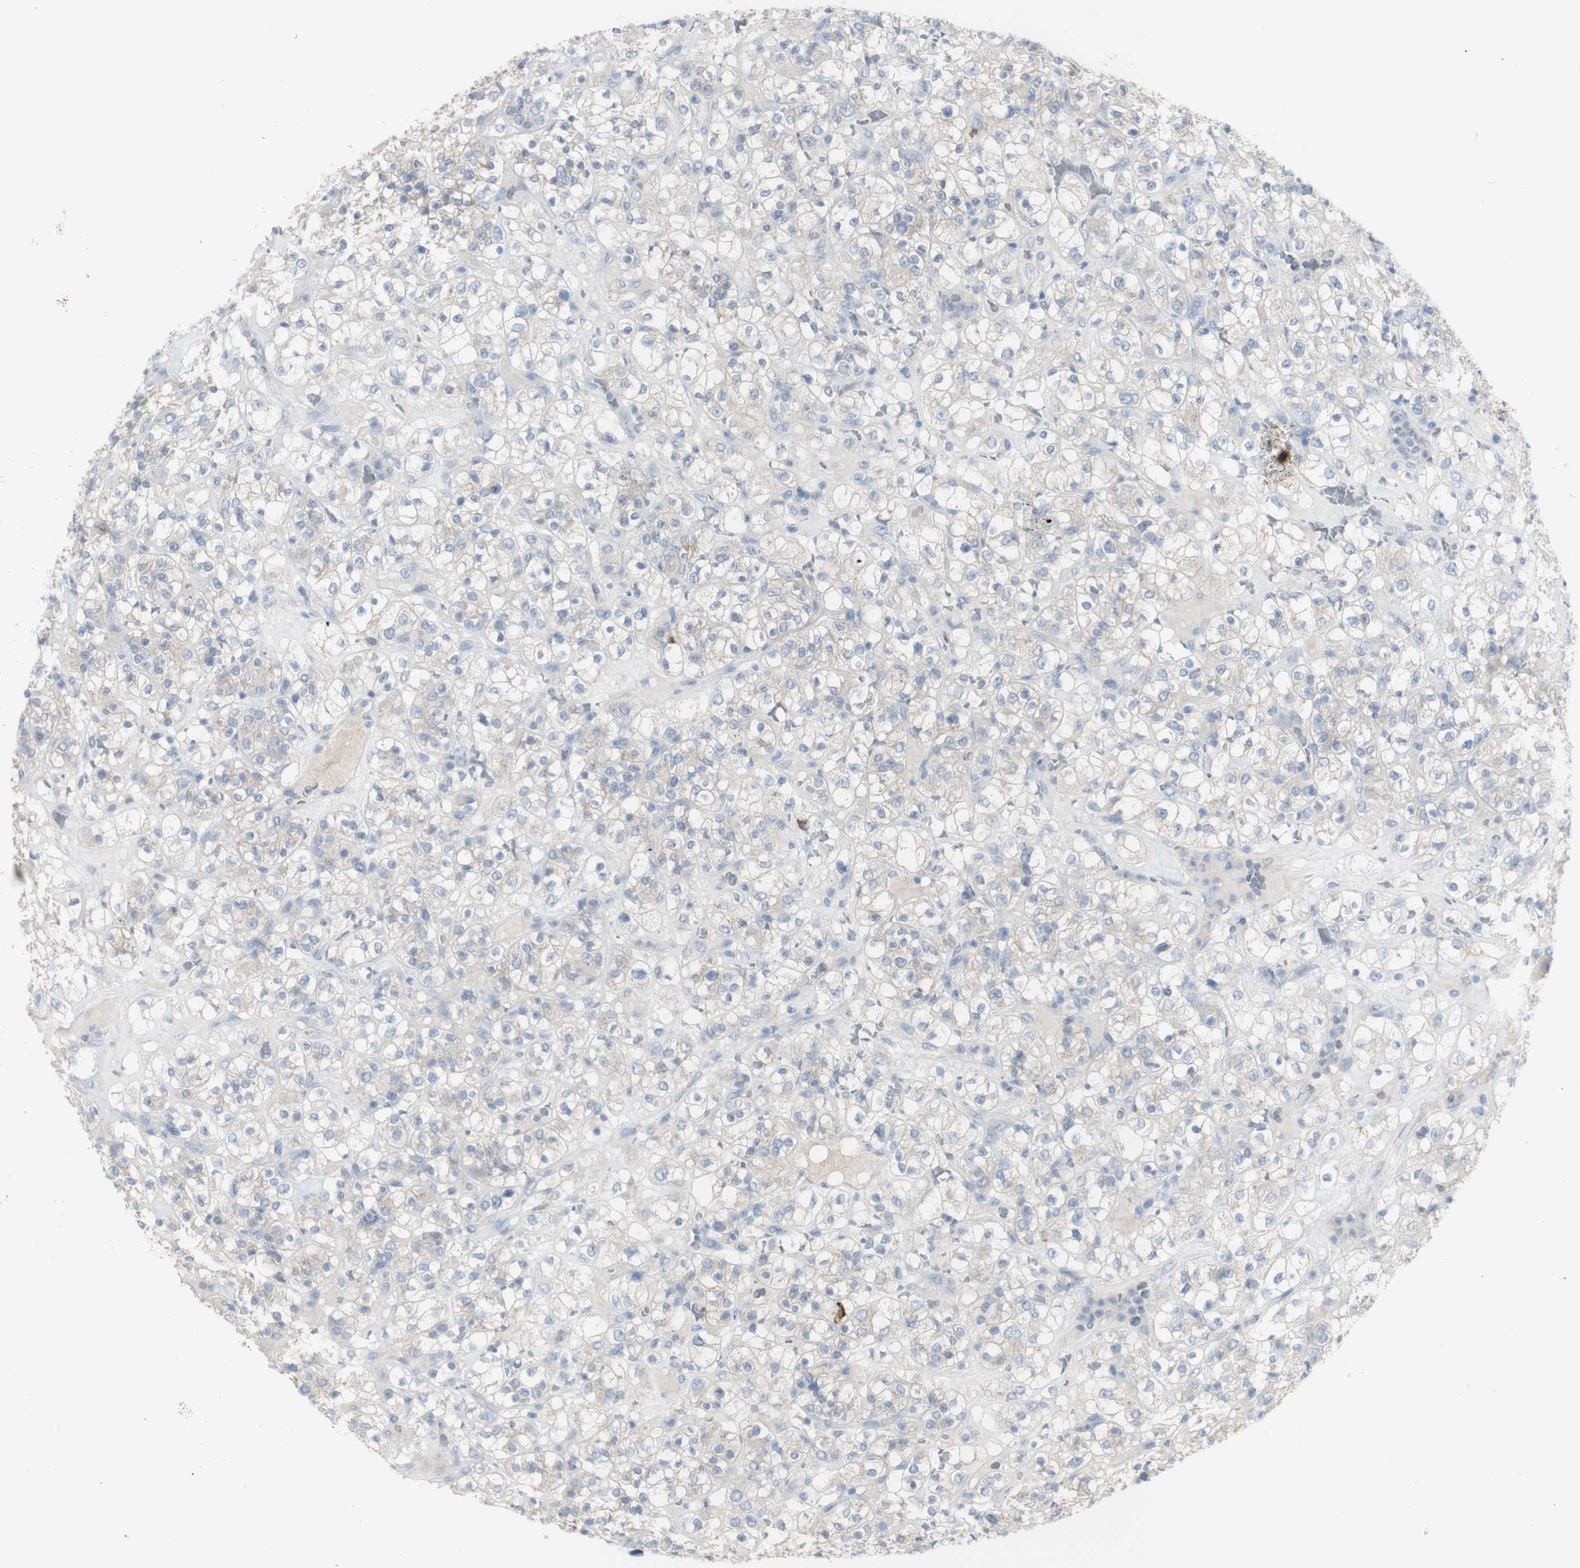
{"staining": {"intensity": "weak", "quantity": "<25%", "location": "cytoplasmic/membranous"}, "tissue": "renal cancer", "cell_type": "Tumor cells", "image_type": "cancer", "snomed": [{"axis": "morphology", "description": "Normal tissue, NOS"}, {"axis": "morphology", "description": "Adenocarcinoma, NOS"}, {"axis": "topography", "description": "Kidney"}], "caption": "A micrograph of renal adenocarcinoma stained for a protein reveals no brown staining in tumor cells.", "gene": "CD207", "patient": {"sex": "female", "age": 72}}